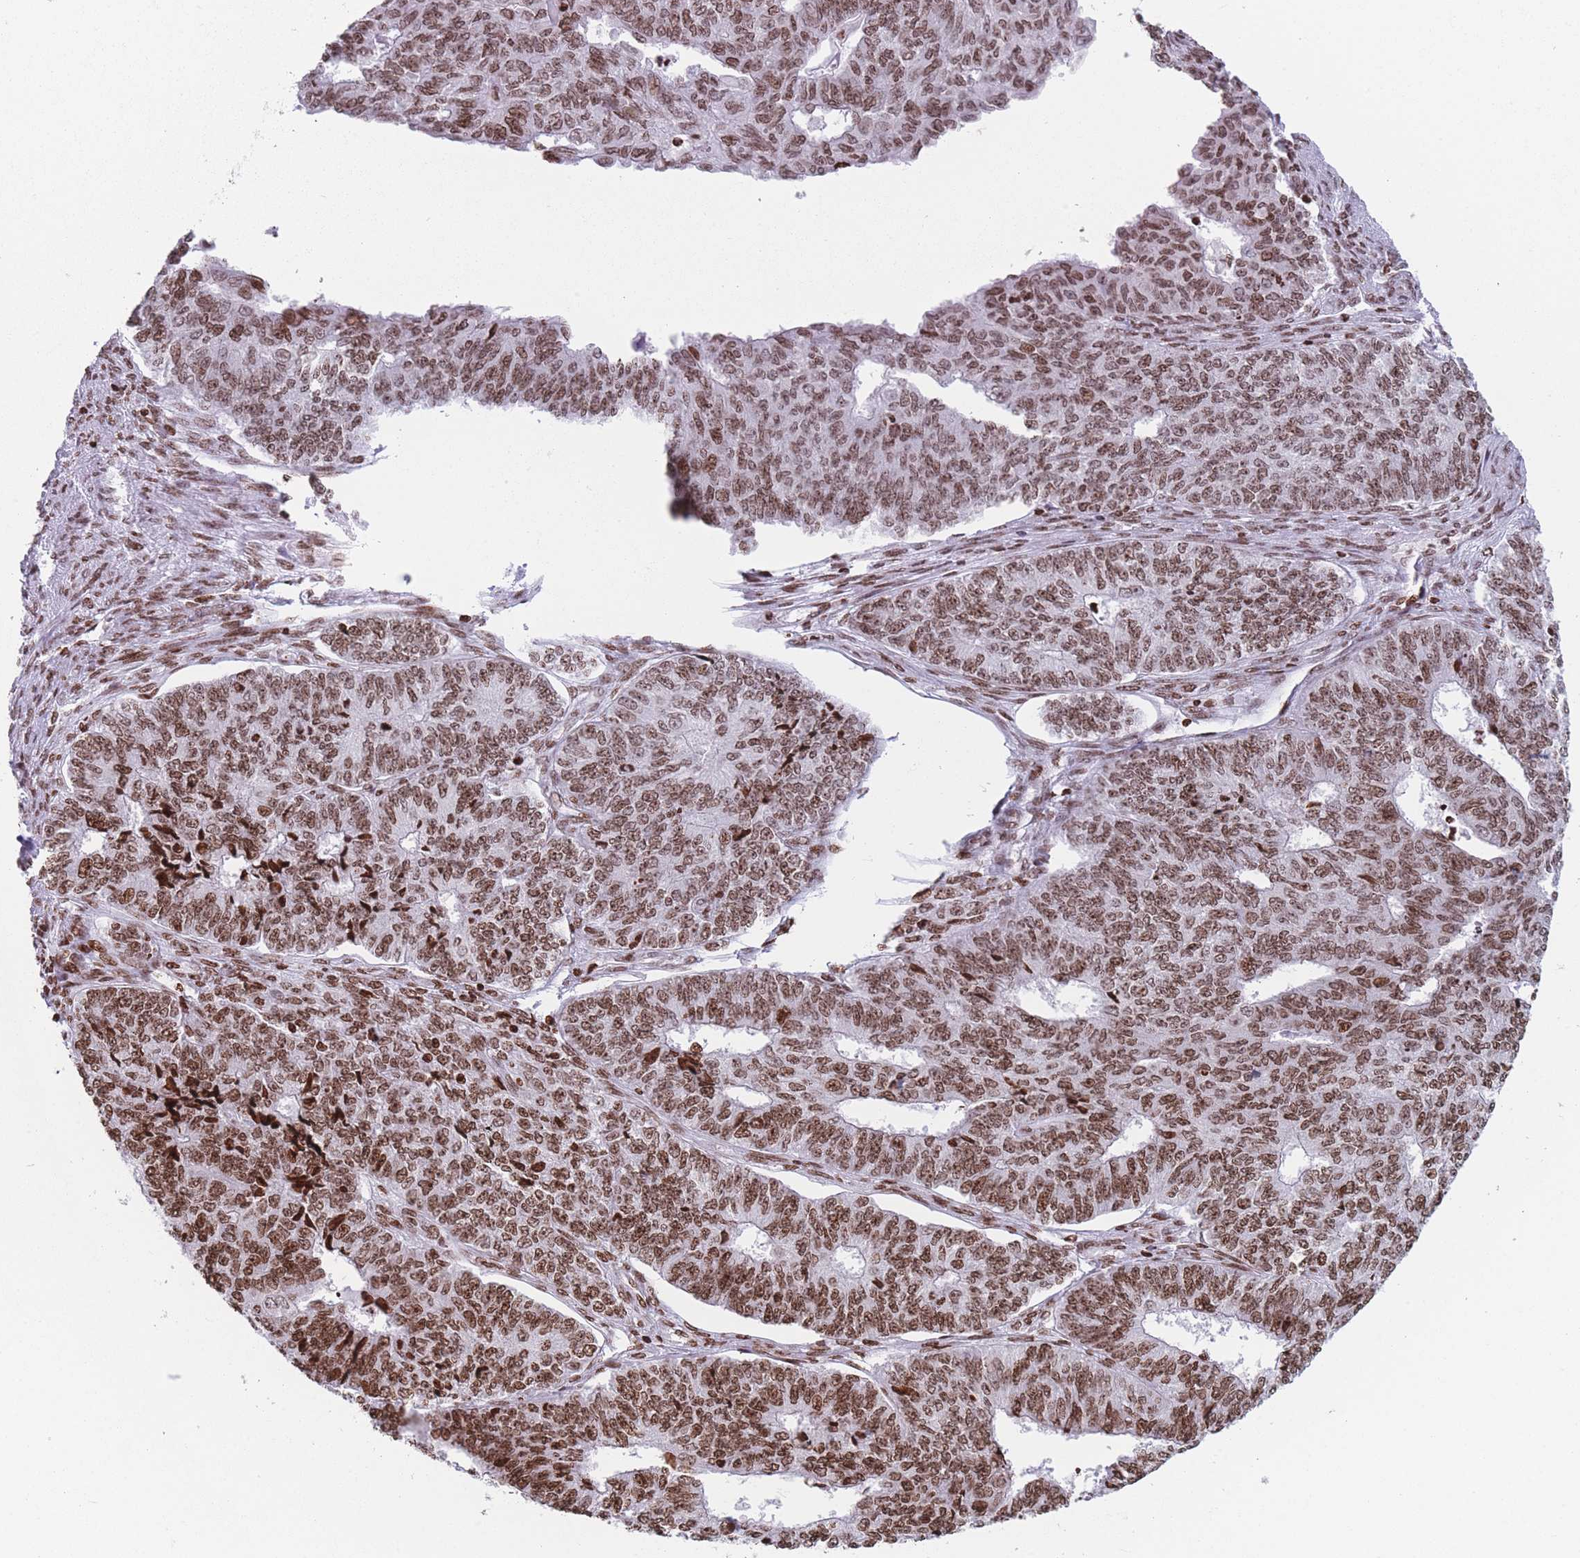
{"staining": {"intensity": "moderate", "quantity": ">75%", "location": "nuclear"}, "tissue": "endometrial cancer", "cell_type": "Tumor cells", "image_type": "cancer", "snomed": [{"axis": "morphology", "description": "Adenocarcinoma, NOS"}, {"axis": "topography", "description": "Endometrium"}], "caption": "Endometrial adenocarcinoma stained for a protein shows moderate nuclear positivity in tumor cells.", "gene": "AK9", "patient": {"sex": "female", "age": 32}}